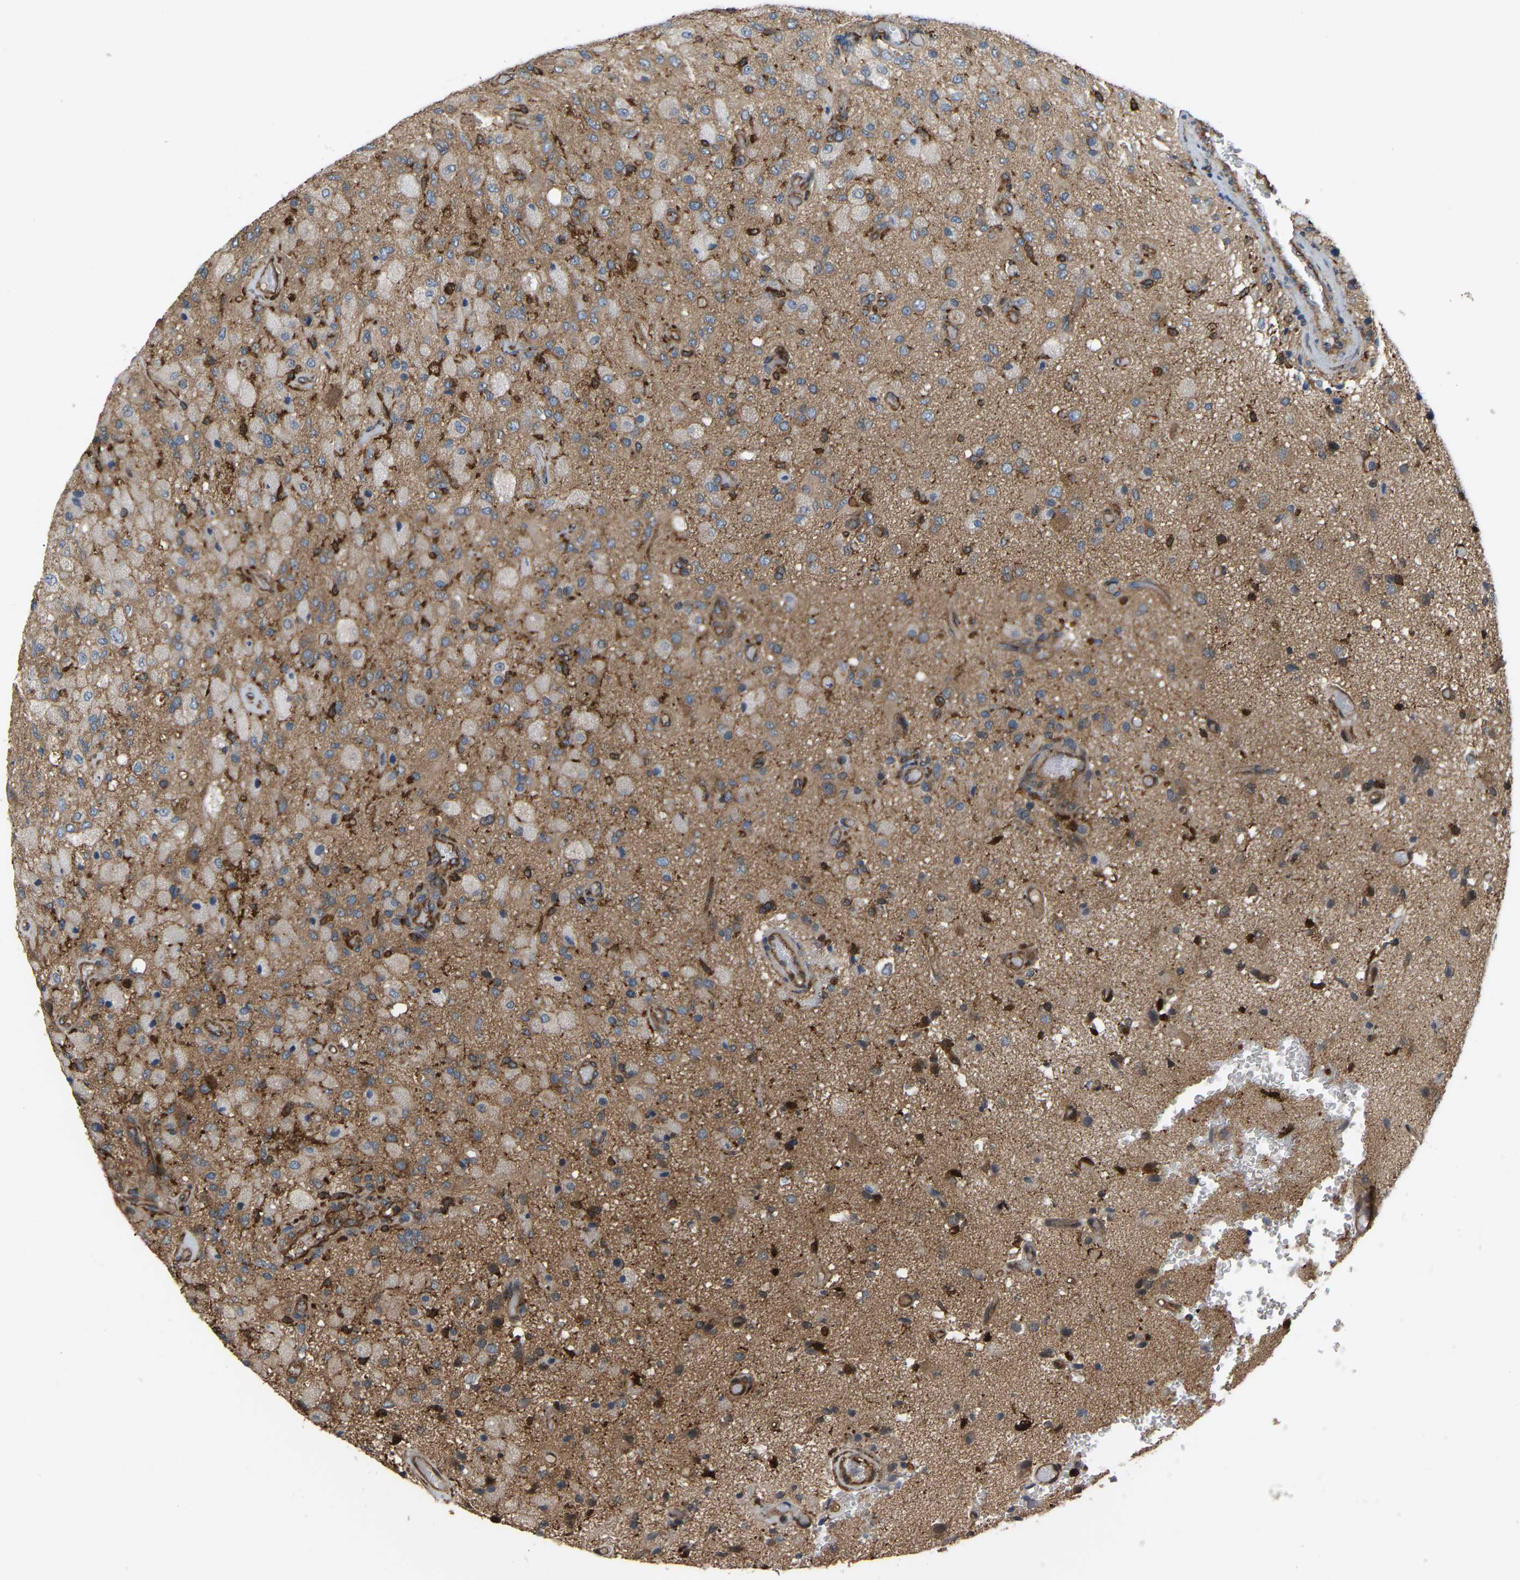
{"staining": {"intensity": "moderate", "quantity": "25%-75%", "location": "cytoplasmic/membranous"}, "tissue": "glioma", "cell_type": "Tumor cells", "image_type": "cancer", "snomed": [{"axis": "morphology", "description": "Normal tissue, NOS"}, {"axis": "morphology", "description": "Glioma, malignant, High grade"}, {"axis": "topography", "description": "Cerebral cortex"}], "caption": "IHC histopathology image of neoplastic tissue: glioma stained using immunohistochemistry (IHC) reveals medium levels of moderate protein expression localized specifically in the cytoplasmic/membranous of tumor cells, appearing as a cytoplasmic/membranous brown color.", "gene": "PICALM", "patient": {"sex": "male", "age": 77}}